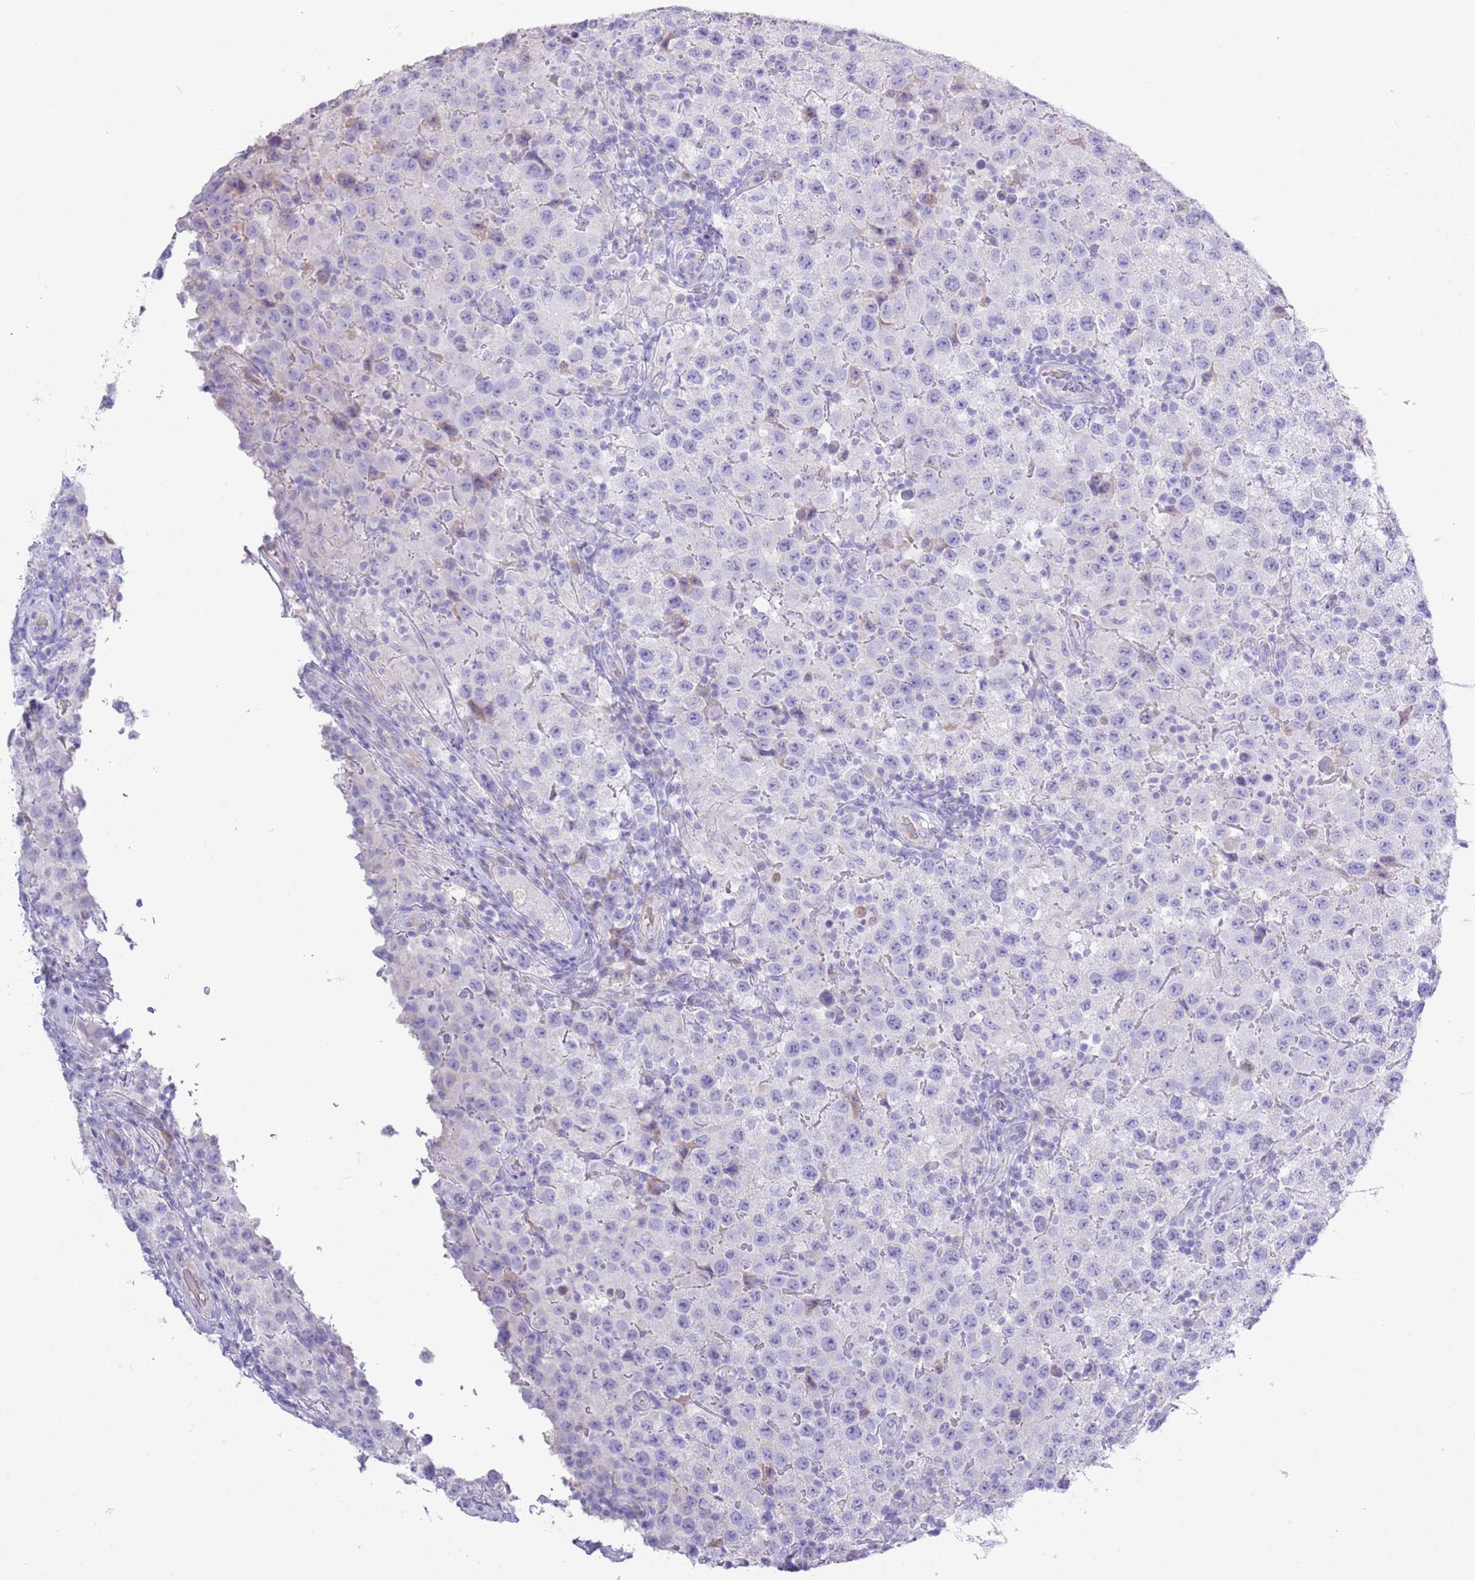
{"staining": {"intensity": "negative", "quantity": "none", "location": "none"}, "tissue": "testis cancer", "cell_type": "Tumor cells", "image_type": "cancer", "snomed": [{"axis": "morphology", "description": "Seminoma, NOS"}, {"axis": "morphology", "description": "Carcinoma, Embryonal, NOS"}, {"axis": "topography", "description": "Testis"}], "caption": "Tumor cells show no significant protein expression in testis cancer (seminoma). (Stains: DAB immunohistochemistry (IHC) with hematoxylin counter stain, Microscopy: brightfield microscopy at high magnification).", "gene": "ACR", "patient": {"sex": "male", "age": 41}}